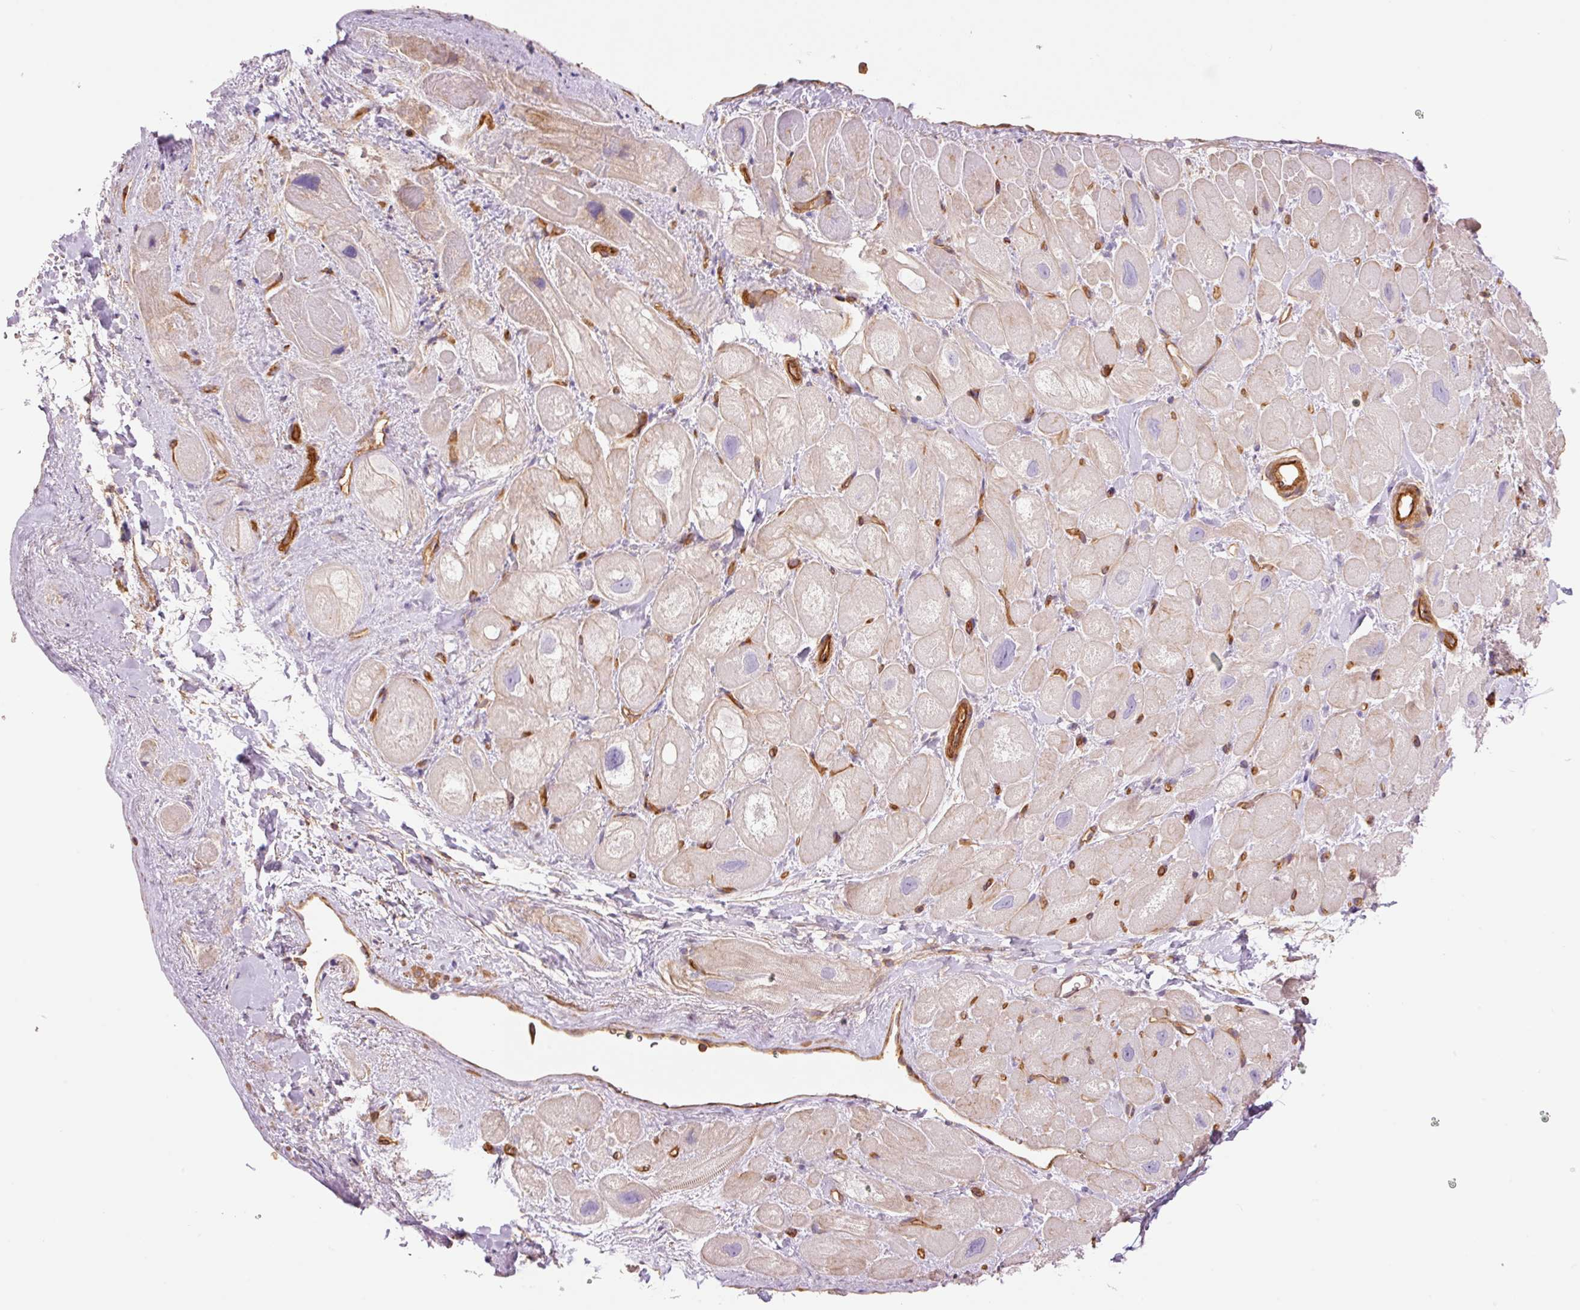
{"staining": {"intensity": "negative", "quantity": "none", "location": "none"}, "tissue": "heart muscle", "cell_type": "Cardiomyocytes", "image_type": "normal", "snomed": [{"axis": "morphology", "description": "Normal tissue, NOS"}, {"axis": "topography", "description": "Heart"}], "caption": "This is a photomicrograph of immunohistochemistry staining of unremarkable heart muscle, which shows no staining in cardiomyocytes. The staining is performed using DAB (3,3'-diaminobenzidine) brown chromogen with nuclei counter-stained in using hematoxylin.", "gene": "PPP1R1B", "patient": {"sex": "male", "age": 49}}